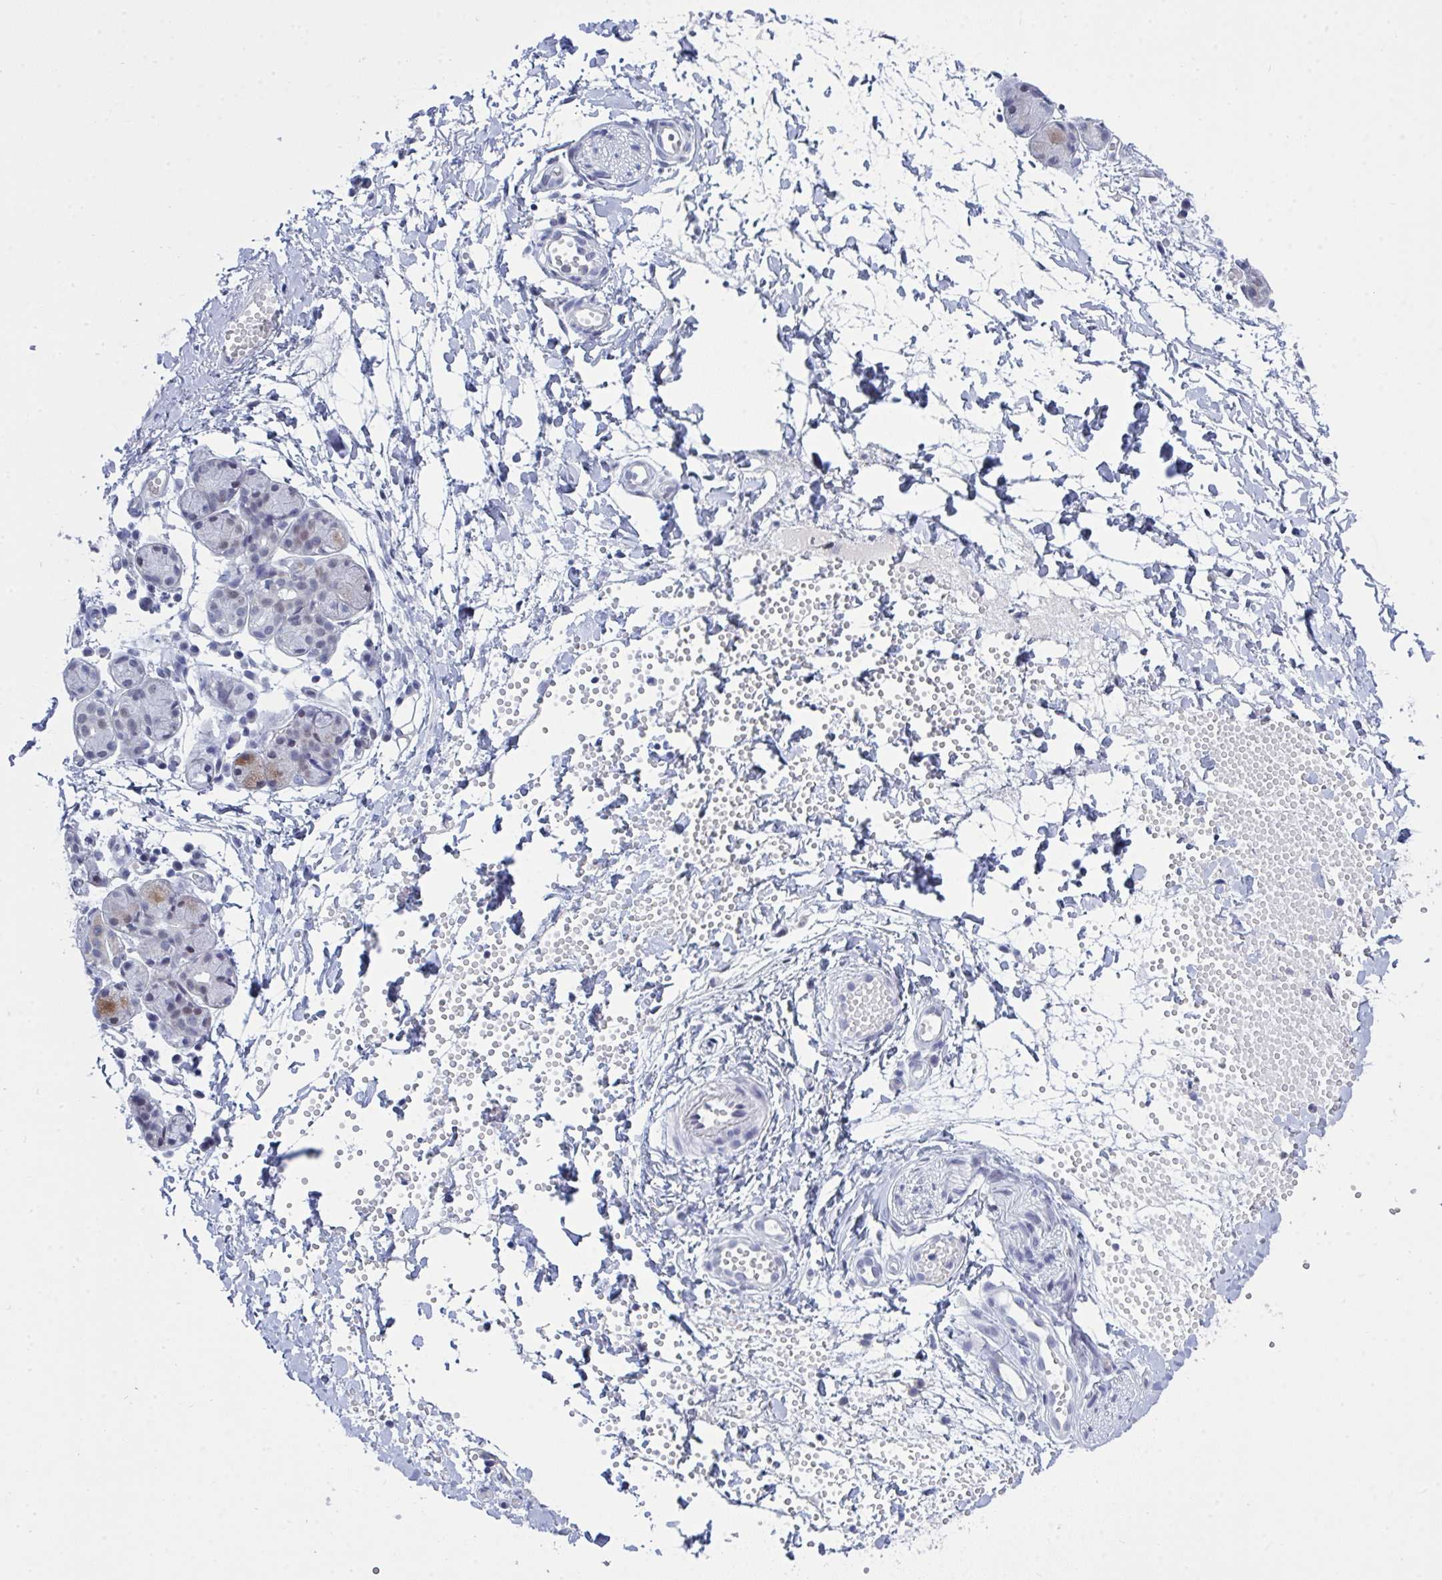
{"staining": {"intensity": "moderate", "quantity": "<25%", "location": "cytoplasmic/membranous"}, "tissue": "salivary gland", "cell_type": "Glandular cells", "image_type": "normal", "snomed": [{"axis": "morphology", "description": "Normal tissue, NOS"}, {"axis": "morphology", "description": "Inflammation, NOS"}, {"axis": "topography", "description": "Lymph node"}, {"axis": "topography", "description": "Salivary gland"}], "caption": "Protein expression analysis of unremarkable salivary gland demonstrates moderate cytoplasmic/membranous staining in approximately <25% of glandular cells.", "gene": "KDM4D", "patient": {"sex": "male", "age": 3}}